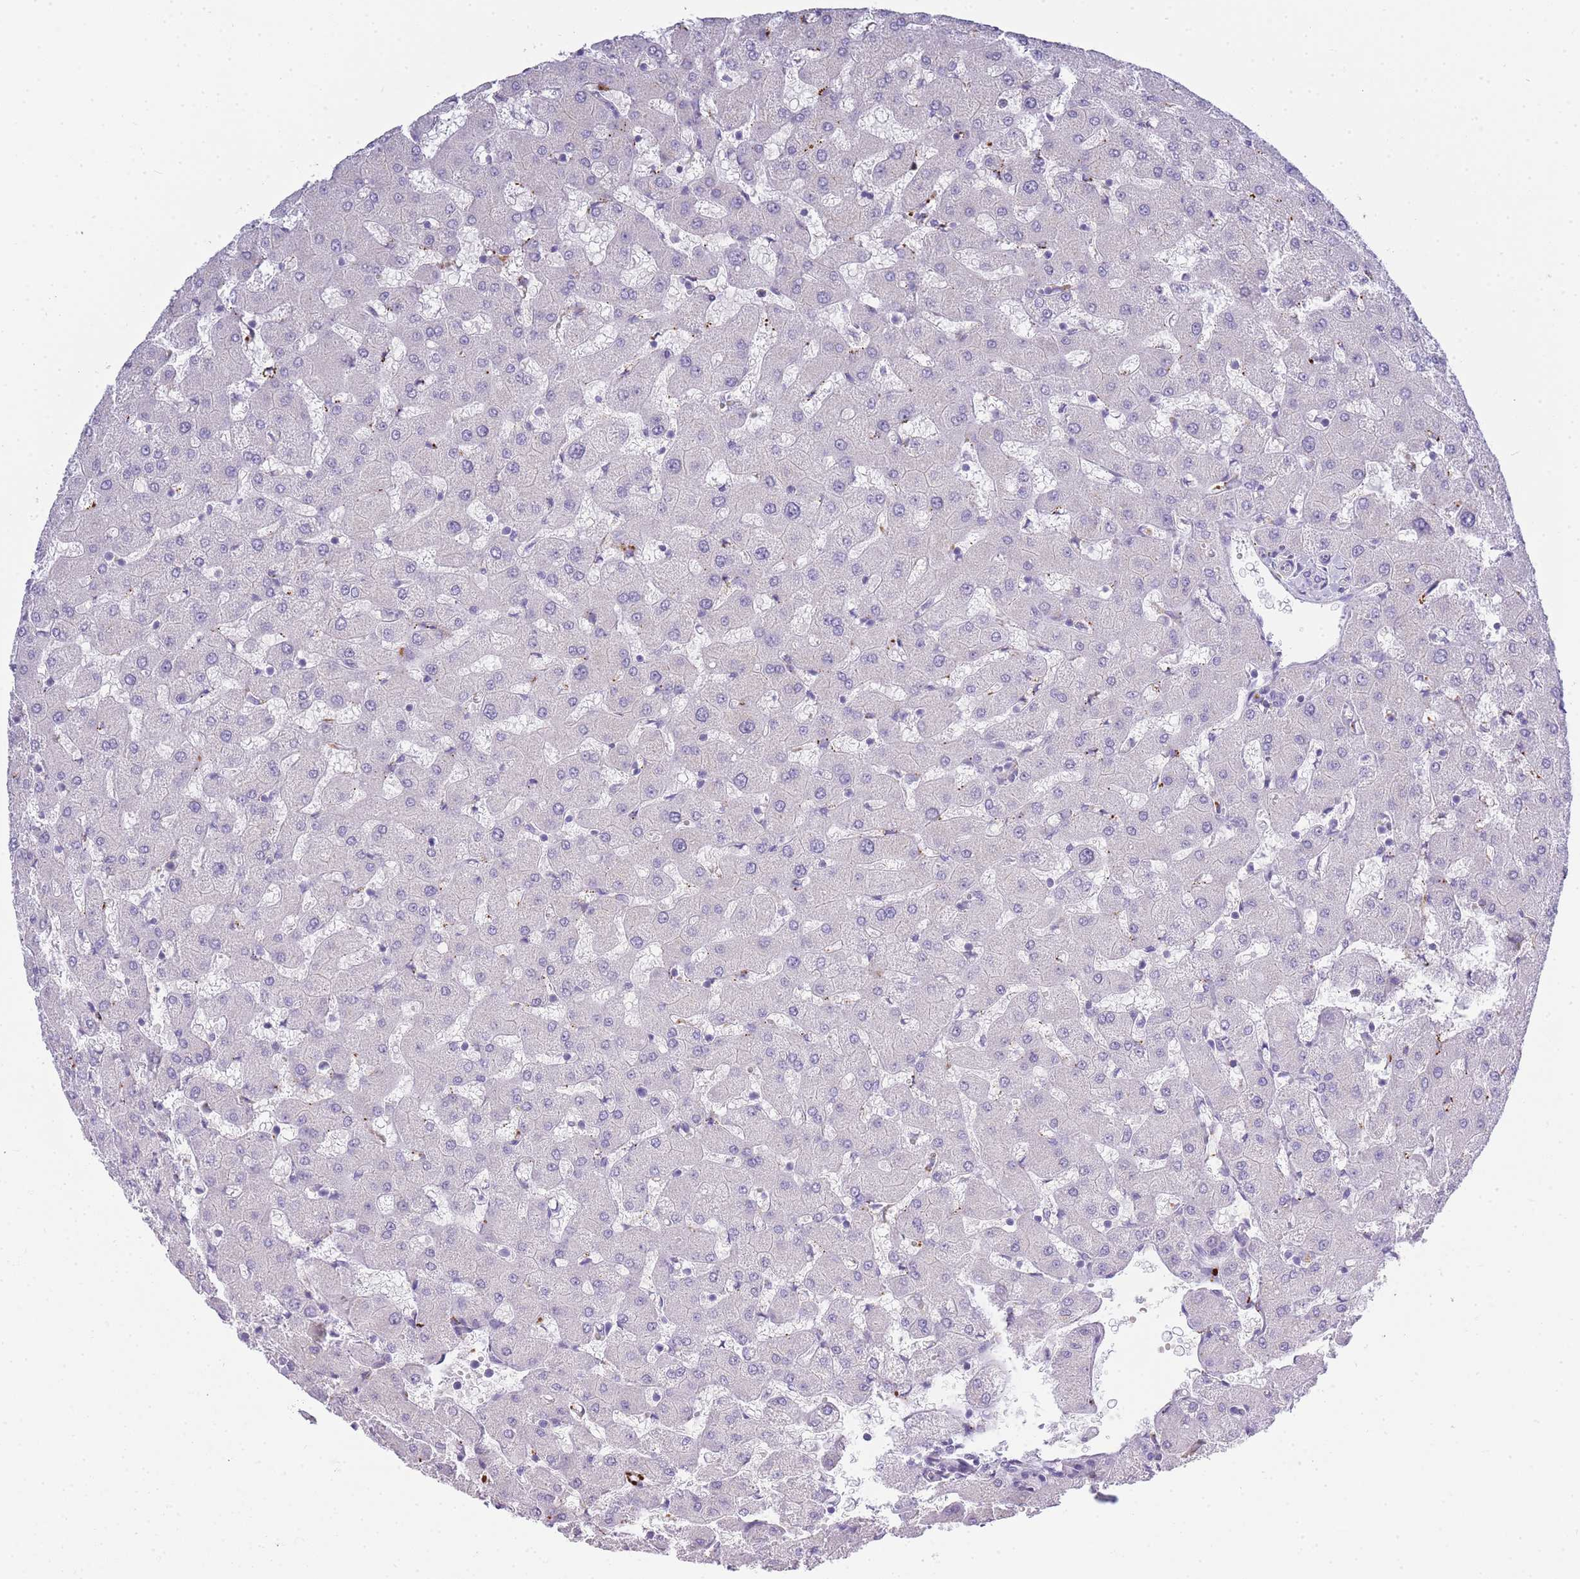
{"staining": {"intensity": "negative", "quantity": "none", "location": "none"}, "tissue": "liver", "cell_type": "Cholangiocytes", "image_type": "normal", "snomed": [{"axis": "morphology", "description": "Normal tissue, NOS"}, {"axis": "topography", "description": "Liver"}], "caption": "A high-resolution histopathology image shows IHC staining of unremarkable liver, which shows no significant staining in cholangiocytes.", "gene": "RHO", "patient": {"sex": "female", "age": 63}}